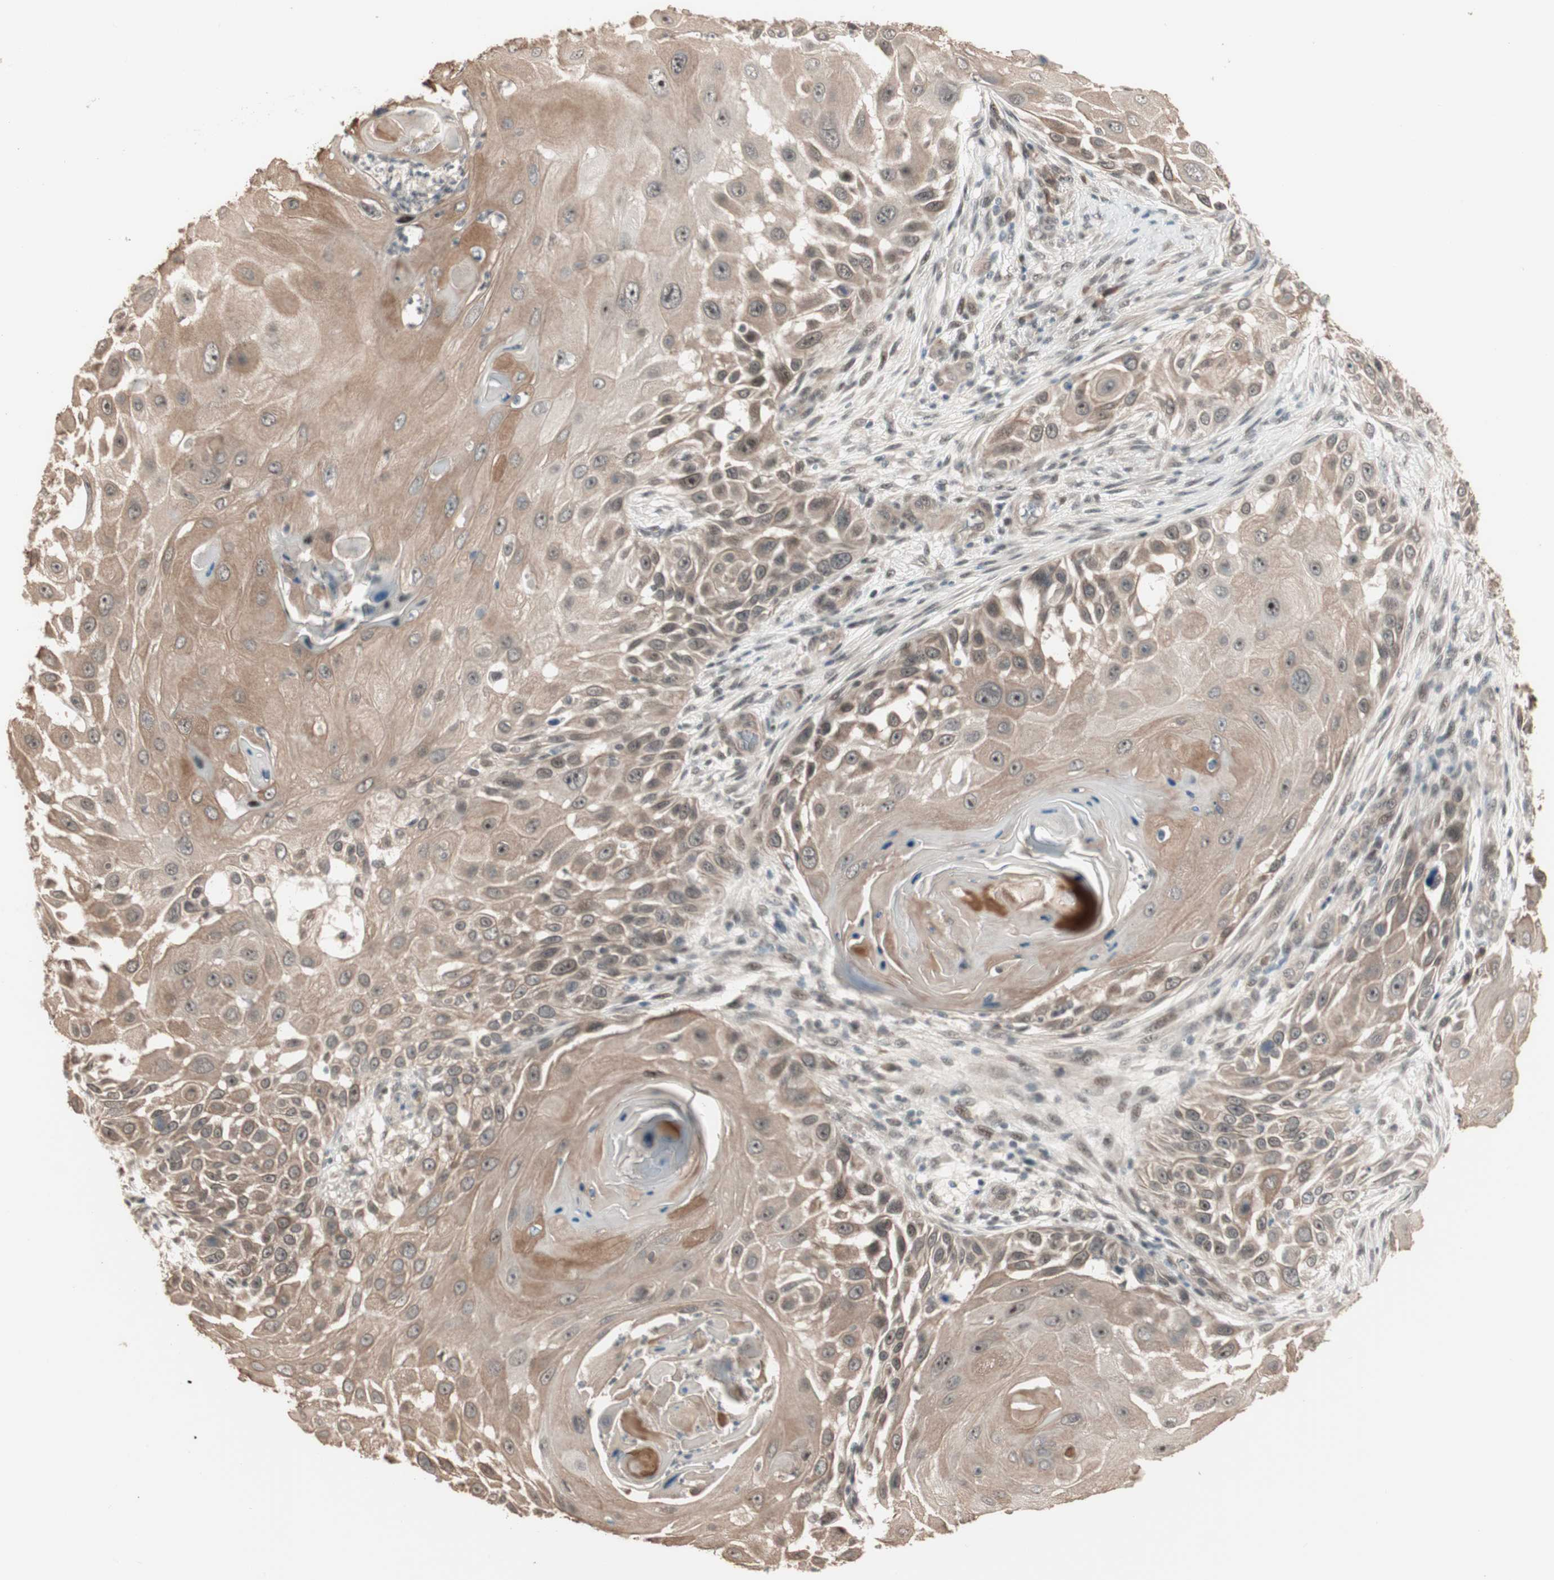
{"staining": {"intensity": "moderate", "quantity": ">75%", "location": "cytoplasmic/membranous,nuclear"}, "tissue": "skin cancer", "cell_type": "Tumor cells", "image_type": "cancer", "snomed": [{"axis": "morphology", "description": "Squamous cell carcinoma, NOS"}, {"axis": "topography", "description": "Skin"}], "caption": "Skin cancer stained with immunohistochemistry (IHC) shows moderate cytoplasmic/membranous and nuclear positivity in about >75% of tumor cells.", "gene": "ZSCAN31", "patient": {"sex": "female", "age": 44}}